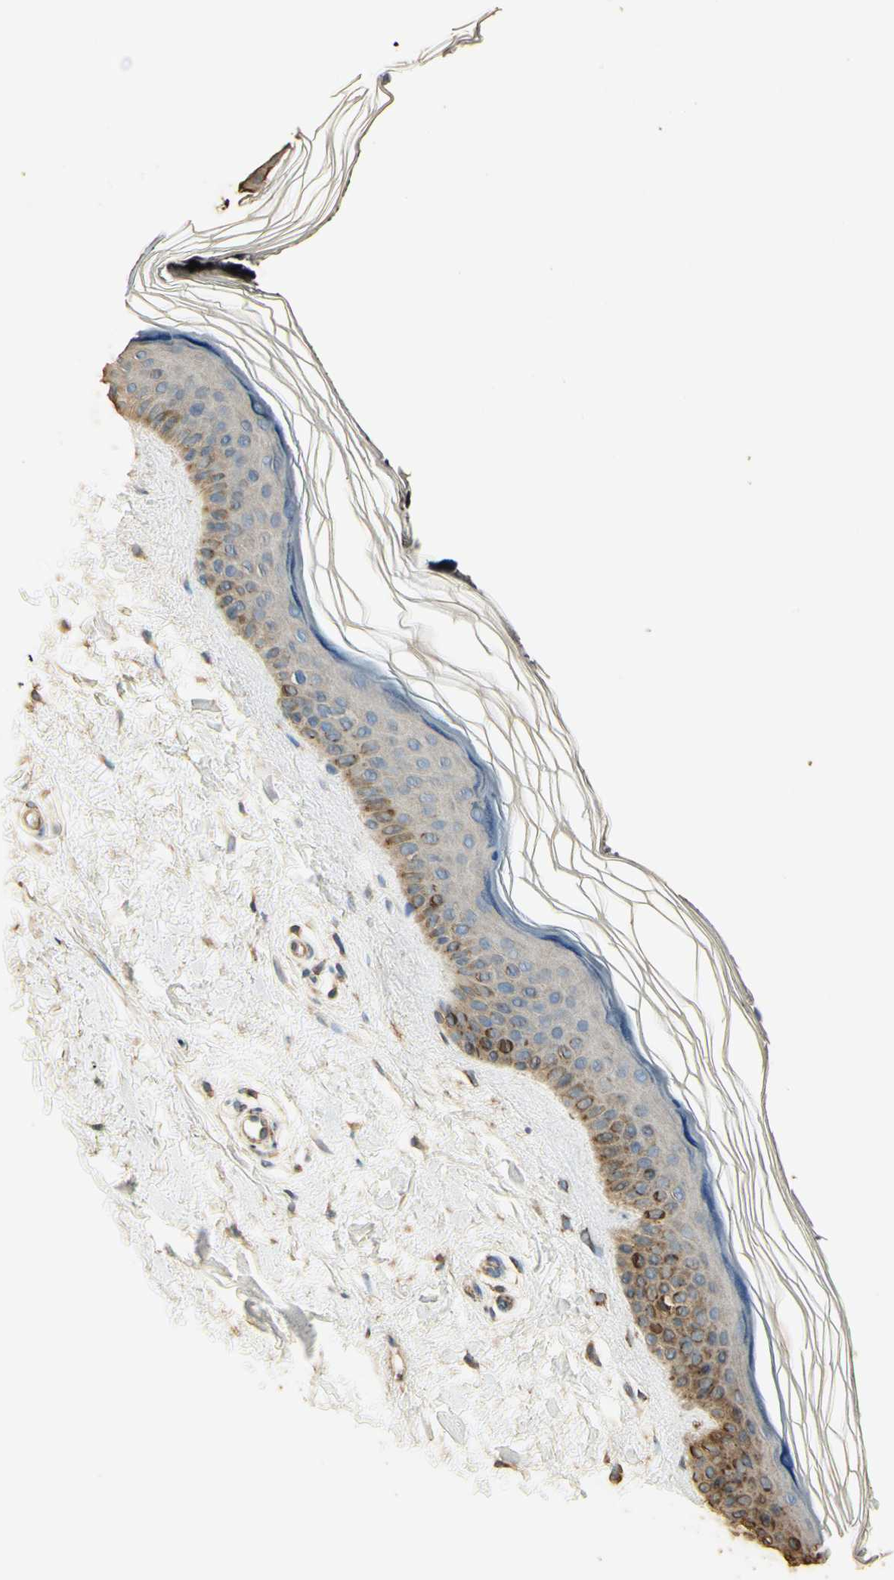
{"staining": {"intensity": "moderate", "quantity": "<25%", "location": "cytoplasmic/membranous"}, "tissue": "skin", "cell_type": "Fibroblasts", "image_type": "normal", "snomed": [{"axis": "morphology", "description": "Normal tissue, NOS"}, {"axis": "topography", "description": "Skin"}], "caption": "Immunohistochemistry of benign human skin reveals low levels of moderate cytoplasmic/membranous positivity in about <25% of fibroblasts. (DAB (3,3'-diaminobenzidine) IHC, brown staining for protein, blue staining for nuclei).", "gene": "ARHGEF17", "patient": {"sex": "female", "age": 19}}